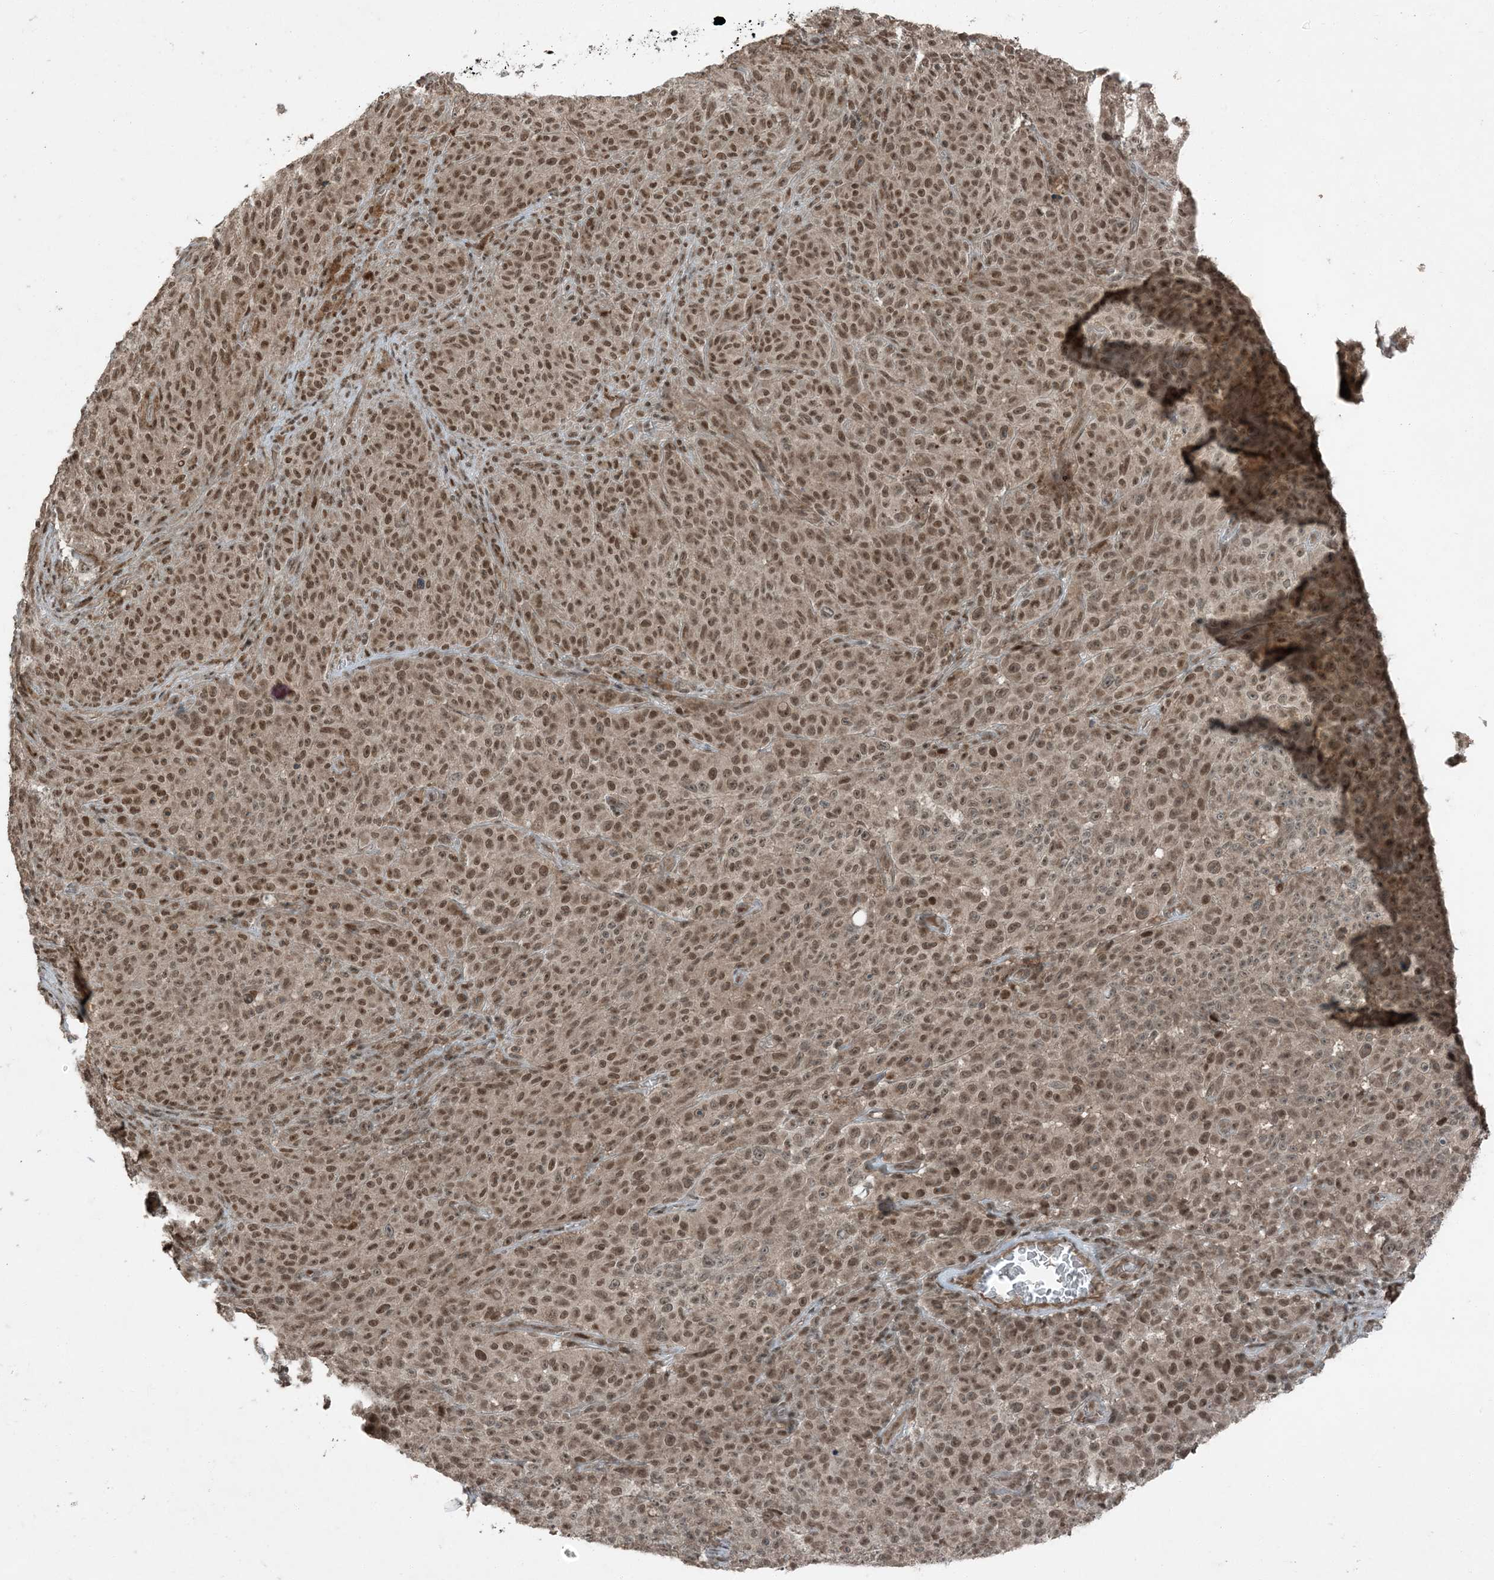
{"staining": {"intensity": "moderate", "quantity": ">75%", "location": "nuclear"}, "tissue": "melanoma", "cell_type": "Tumor cells", "image_type": "cancer", "snomed": [{"axis": "morphology", "description": "Malignant melanoma, NOS"}, {"axis": "topography", "description": "Skin"}], "caption": "Immunohistochemistry micrograph of human malignant melanoma stained for a protein (brown), which demonstrates medium levels of moderate nuclear staining in approximately >75% of tumor cells.", "gene": "TRAPPC12", "patient": {"sex": "female", "age": 82}}